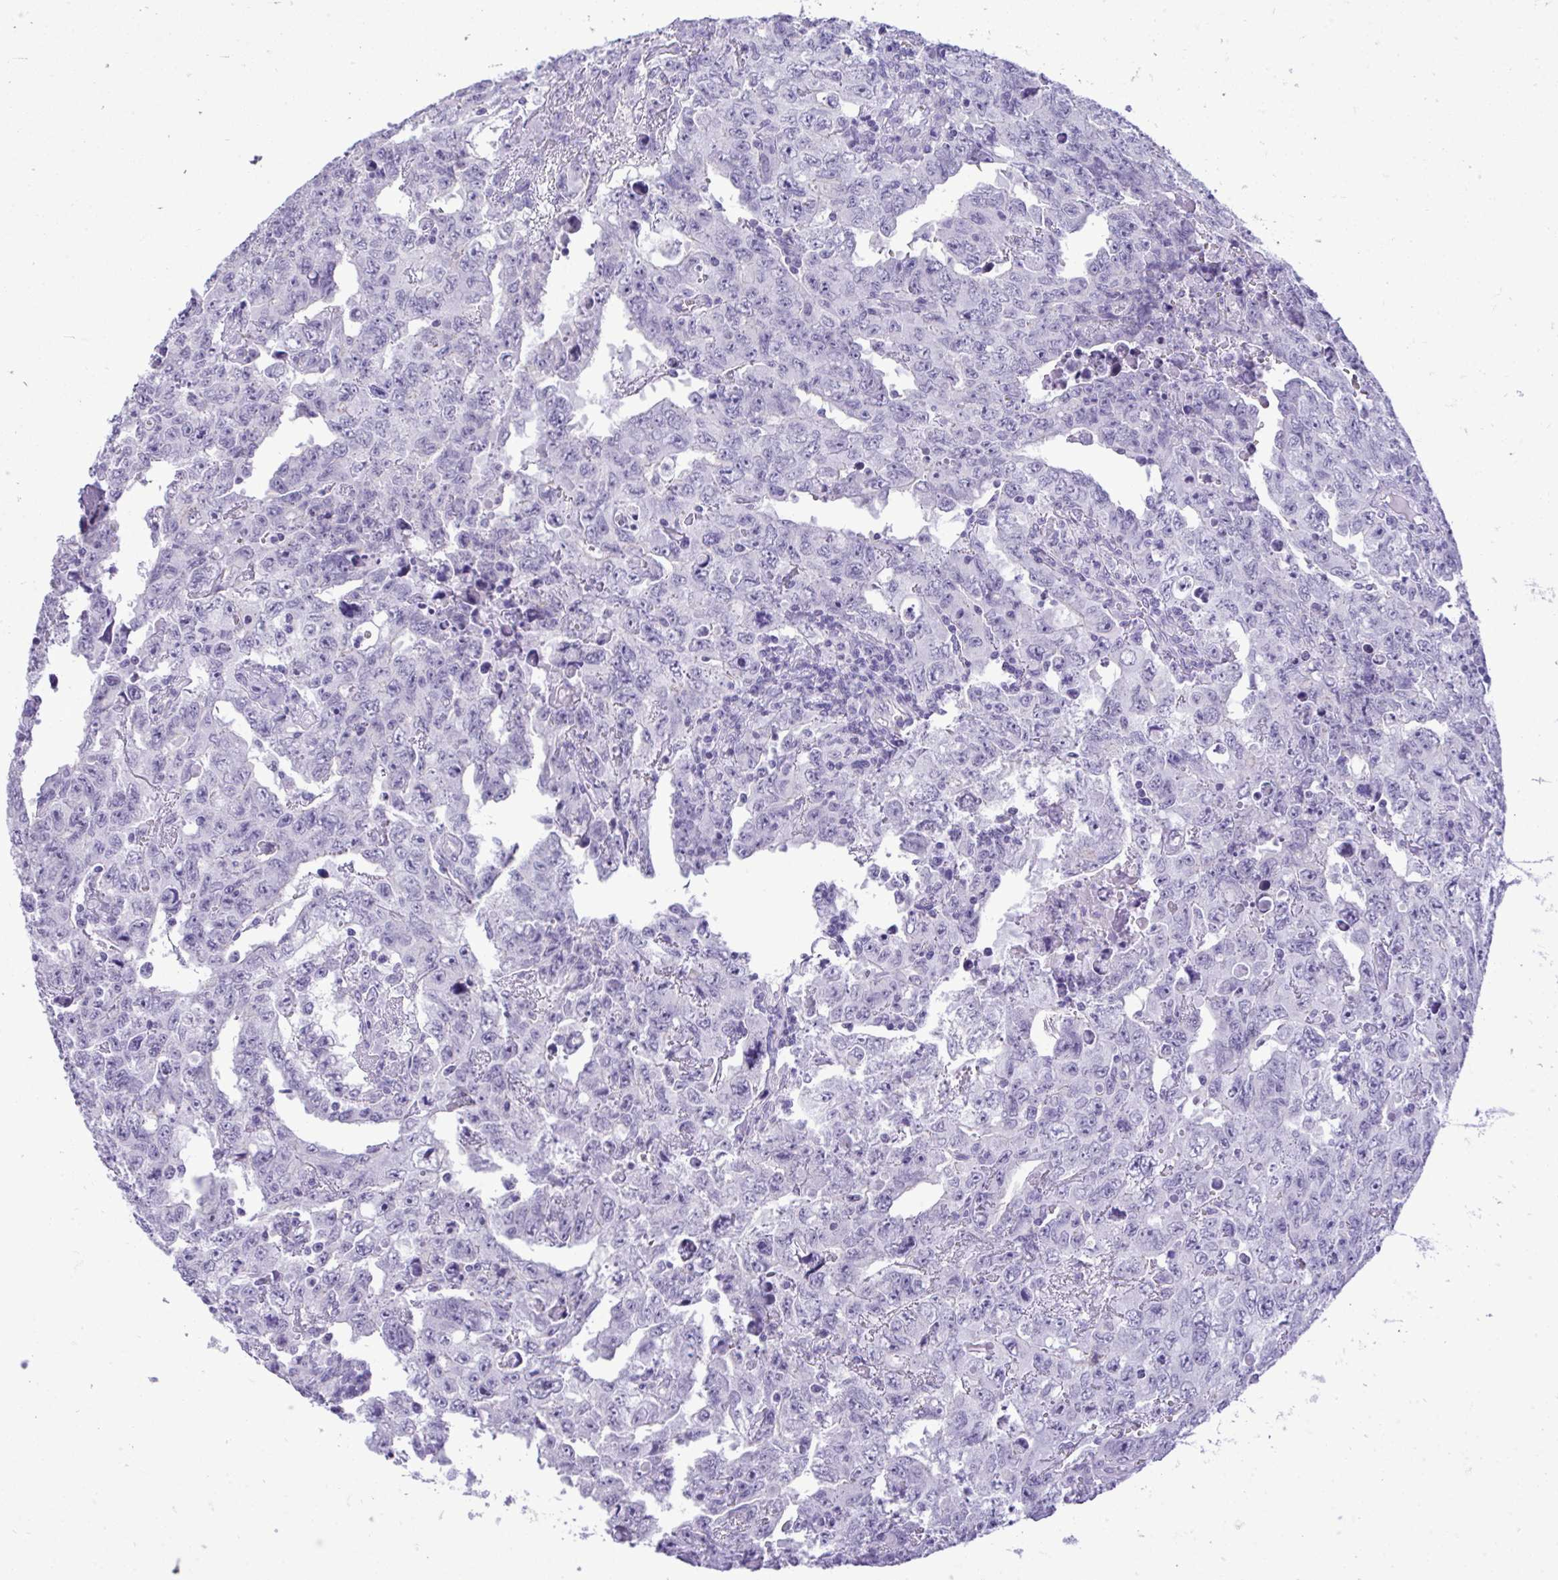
{"staining": {"intensity": "negative", "quantity": "none", "location": "none"}, "tissue": "testis cancer", "cell_type": "Tumor cells", "image_type": "cancer", "snomed": [{"axis": "morphology", "description": "Carcinoma, Embryonal, NOS"}, {"axis": "topography", "description": "Testis"}], "caption": "Human testis cancer (embryonal carcinoma) stained for a protein using immunohistochemistry (IHC) displays no positivity in tumor cells.", "gene": "PRM2", "patient": {"sex": "male", "age": 24}}